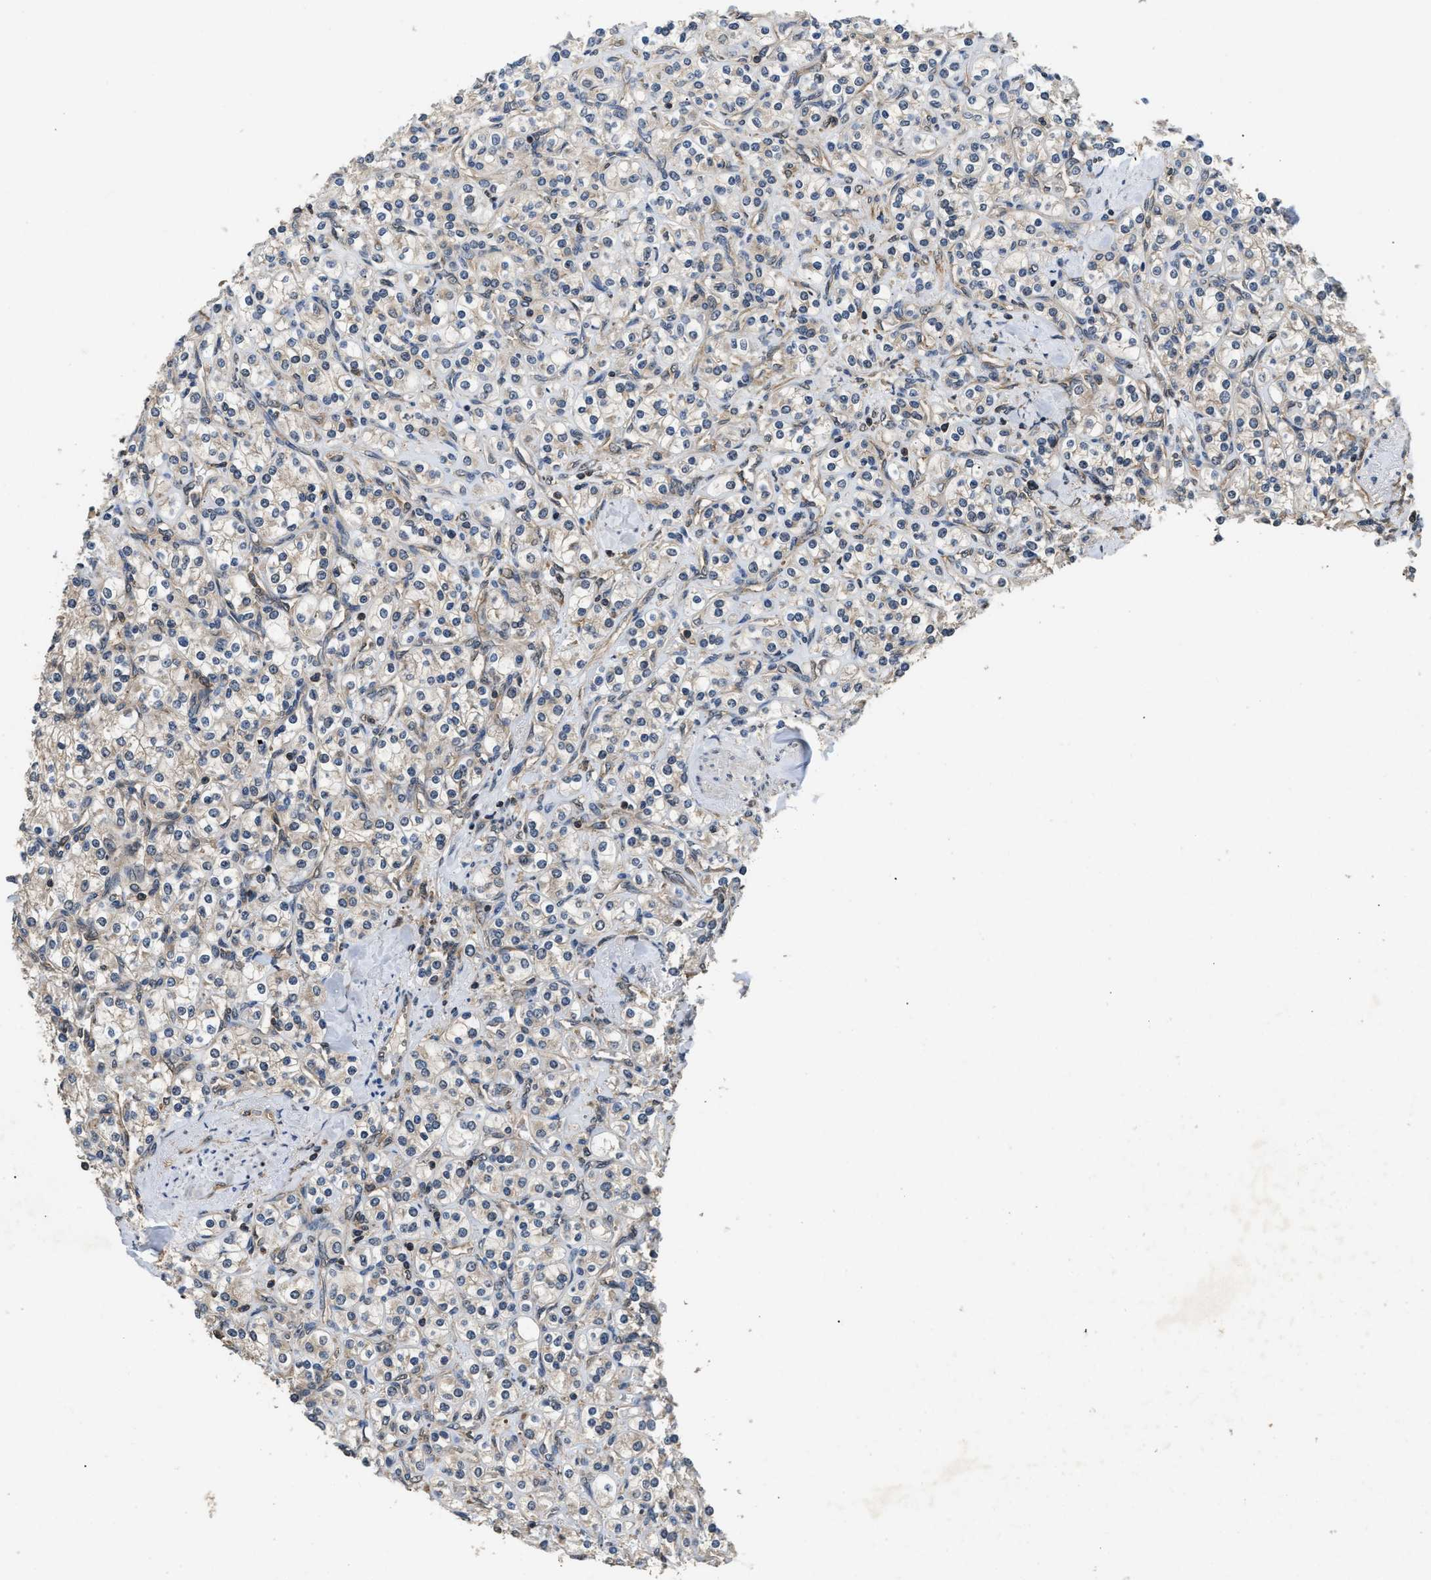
{"staining": {"intensity": "negative", "quantity": "none", "location": "none"}, "tissue": "renal cancer", "cell_type": "Tumor cells", "image_type": "cancer", "snomed": [{"axis": "morphology", "description": "Adenocarcinoma, NOS"}, {"axis": "topography", "description": "Kidney"}], "caption": "Adenocarcinoma (renal) was stained to show a protein in brown. There is no significant positivity in tumor cells.", "gene": "DNAJC2", "patient": {"sex": "male", "age": 77}}